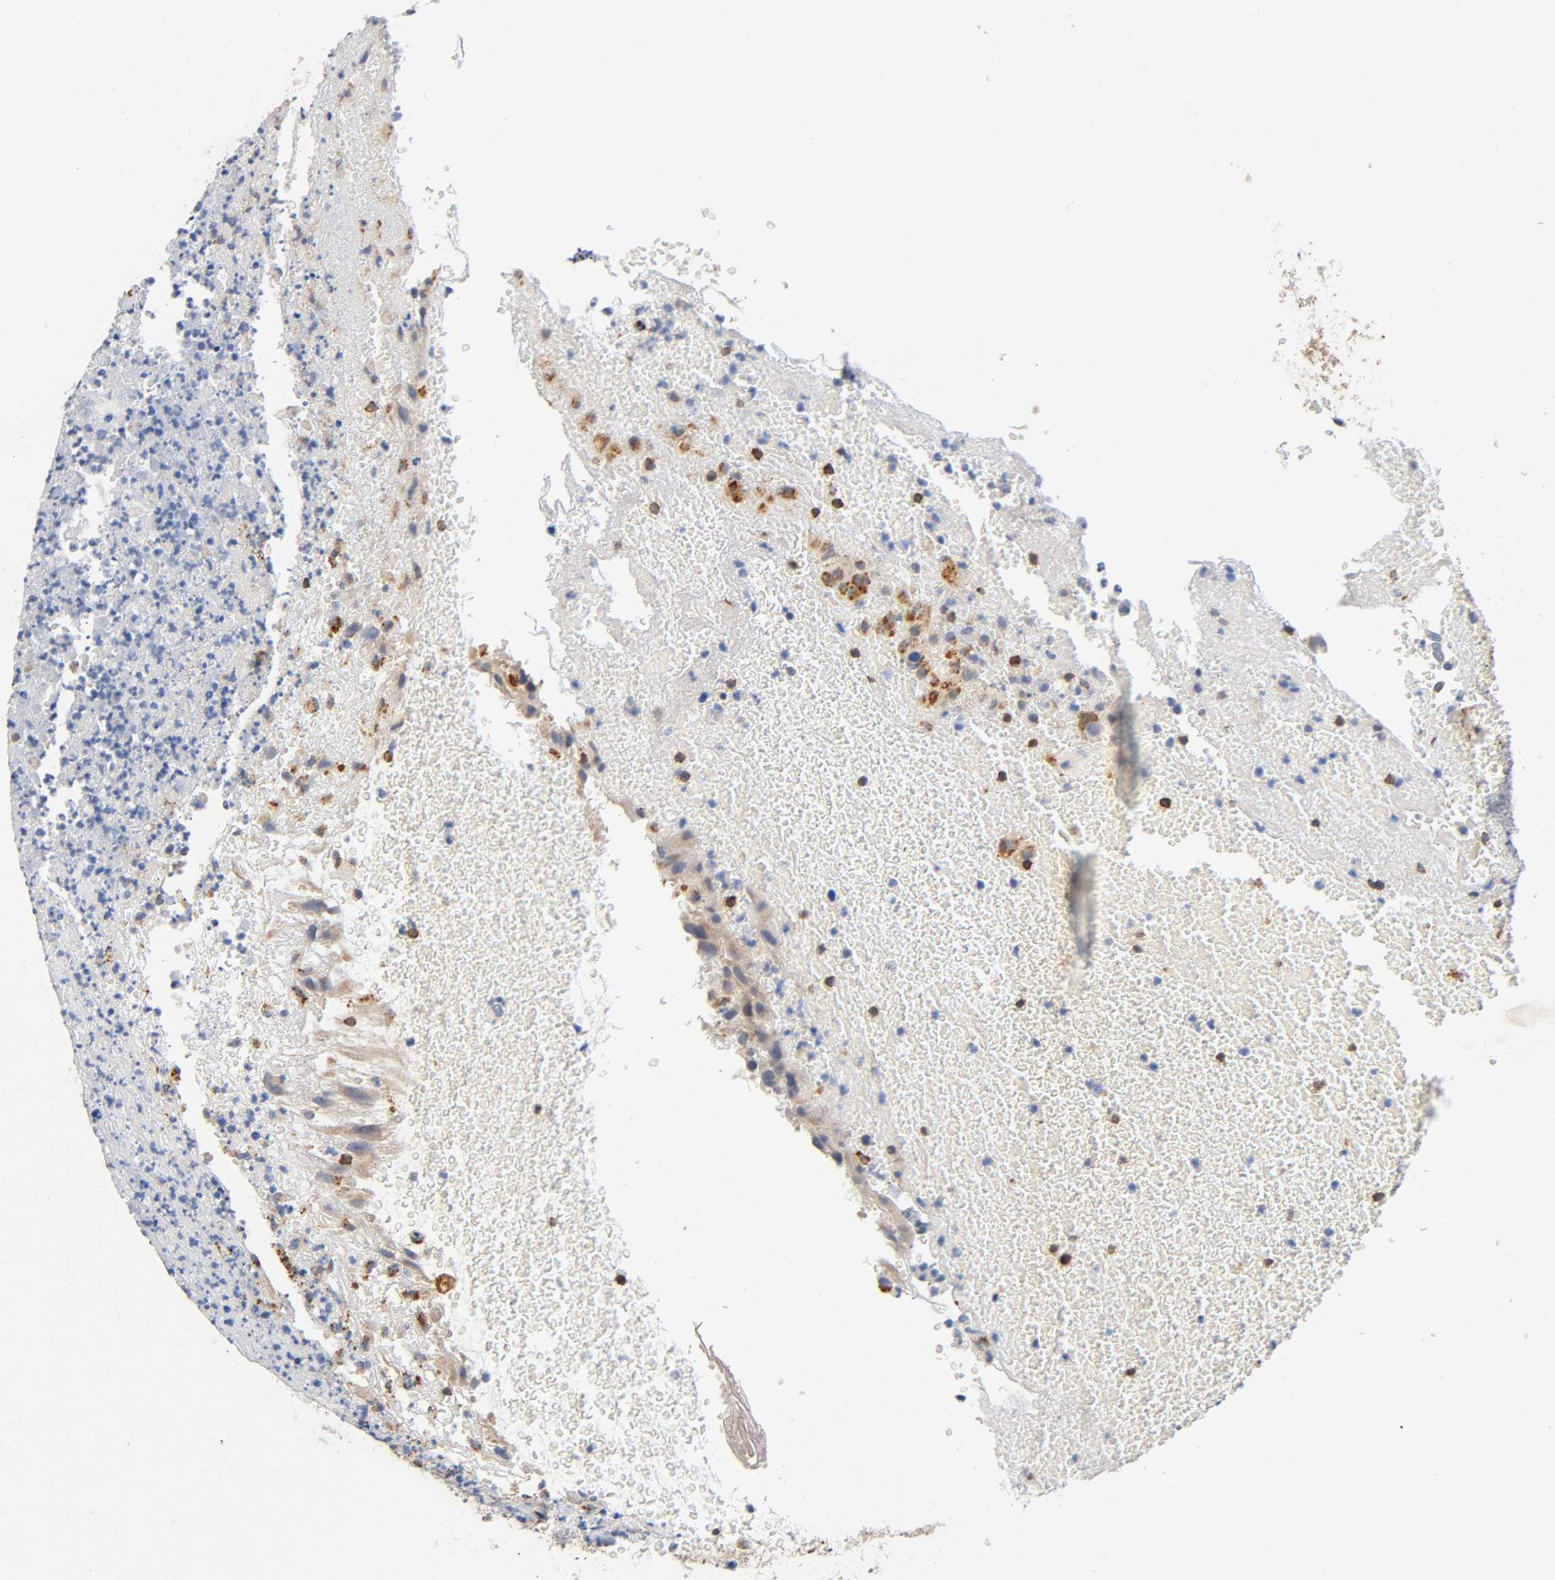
{"staining": {"intensity": "weak", "quantity": "25%-75%", "location": "cytoplasmic/membranous"}, "tissue": "urothelial cancer", "cell_type": "Tumor cells", "image_type": "cancer", "snomed": [{"axis": "morphology", "description": "Urothelial carcinoma, High grade"}, {"axis": "topography", "description": "Urinary bladder"}], "caption": "Human urothelial cancer stained with a protein marker displays weak staining in tumor cells.", "gene": "UCKL1", "patient": {"sex": "male", "age": 66}}